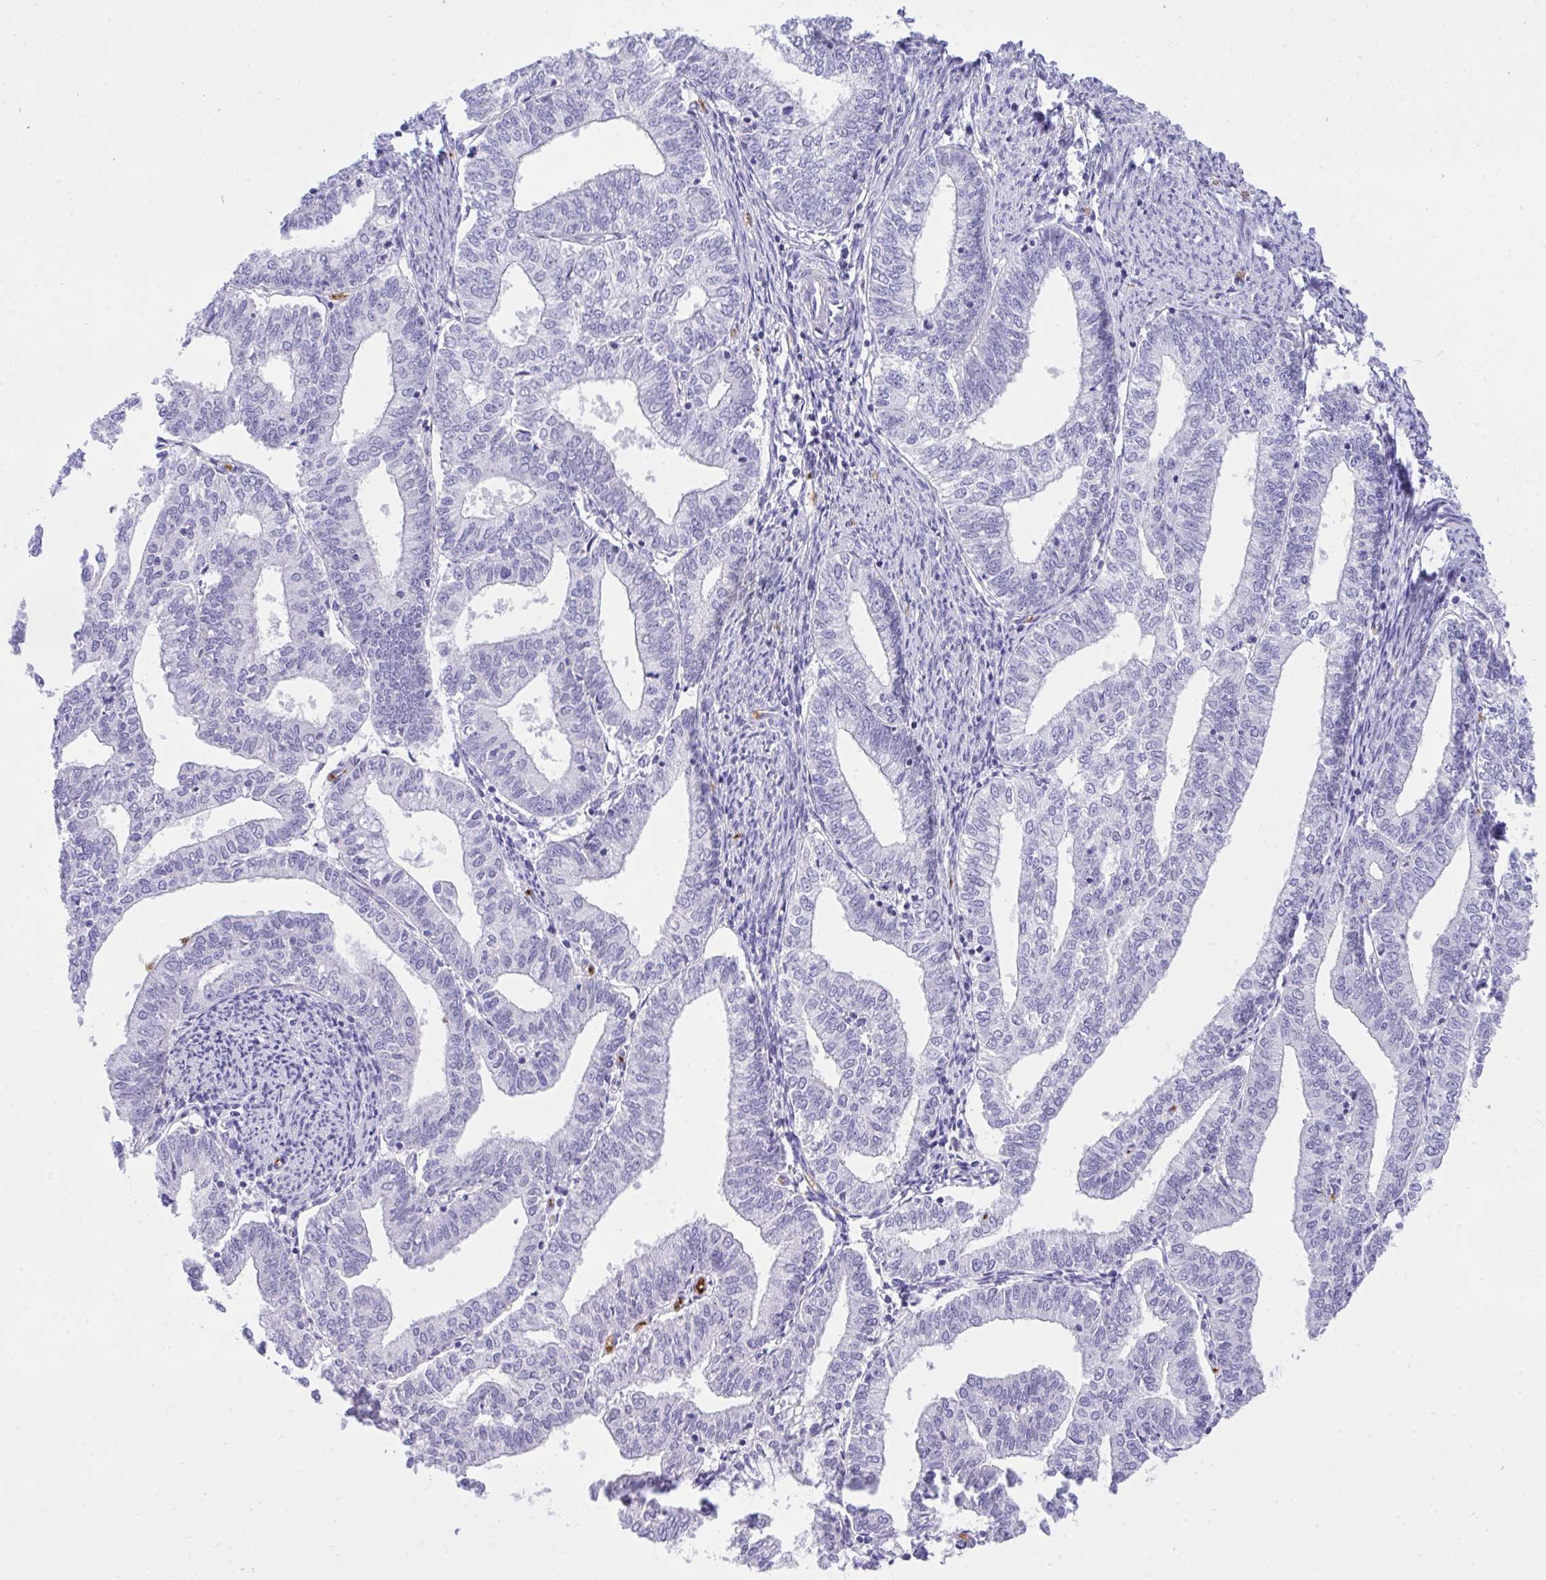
{"staining": {"intensity": "negative", "quantity": "none", "location": "none"}, "tissue": "endometrial cancer", "cell_type": "Tumor cells", "image_type": "cancer", "snomed": [{"axis": "morphology", "description": "Adenocarcinoma, NOS"}, {"axis": "topography", "description": "Endometrium"}], "caption": "Immunohistochemistry (IHC) histopathology image of endometrial cancer stained for a protein (brown), which shows no staining in tumor cells.", "gene": "ANK1", "patient": {"sex": "female", "age": 61}}